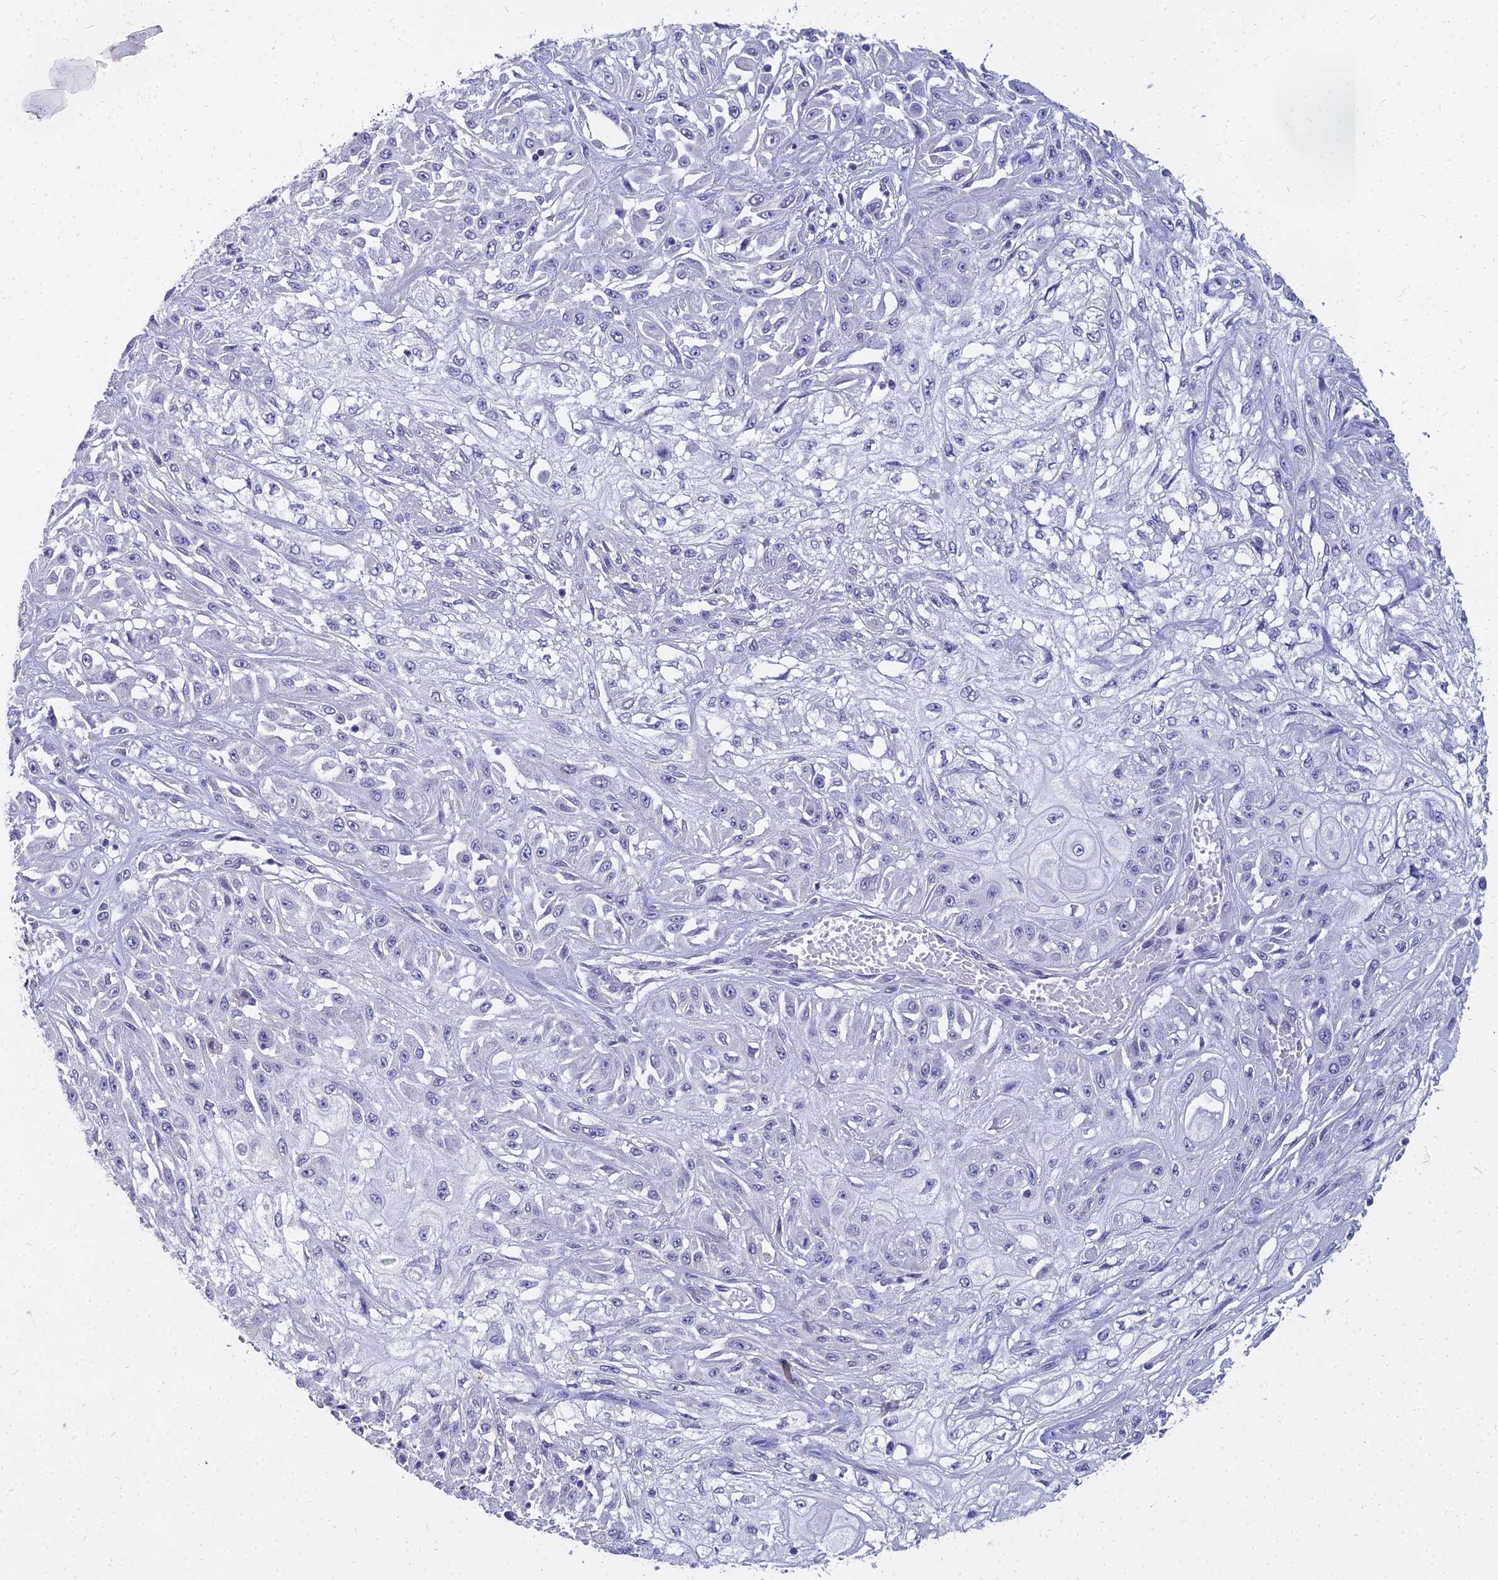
{"staining": {"intensity": "negative", "quantity": "none", "location": "none"}, "tissue": "skin cancer", "cell_type": "Tumor cells", "image_type": "cancer", "snomed": [{"axis": "morphology", "description": "Squamous cell carcinoma, NOS"}, {"axis": "morphology", "description": "Squamous cell carcinoma, metastatic, NOS"}, {"axis": "topography", "description": "Skin"}, {"axis": "topography", "description": "Lymph node"}], "caption": "A high-resolution histopathology image shows immunohistochemistry (IHC) staining of skin cancer, which shows no significant positivity in tumor cells.", "gene": "NPY", "patient": {"sex": "male", "age": 75}}